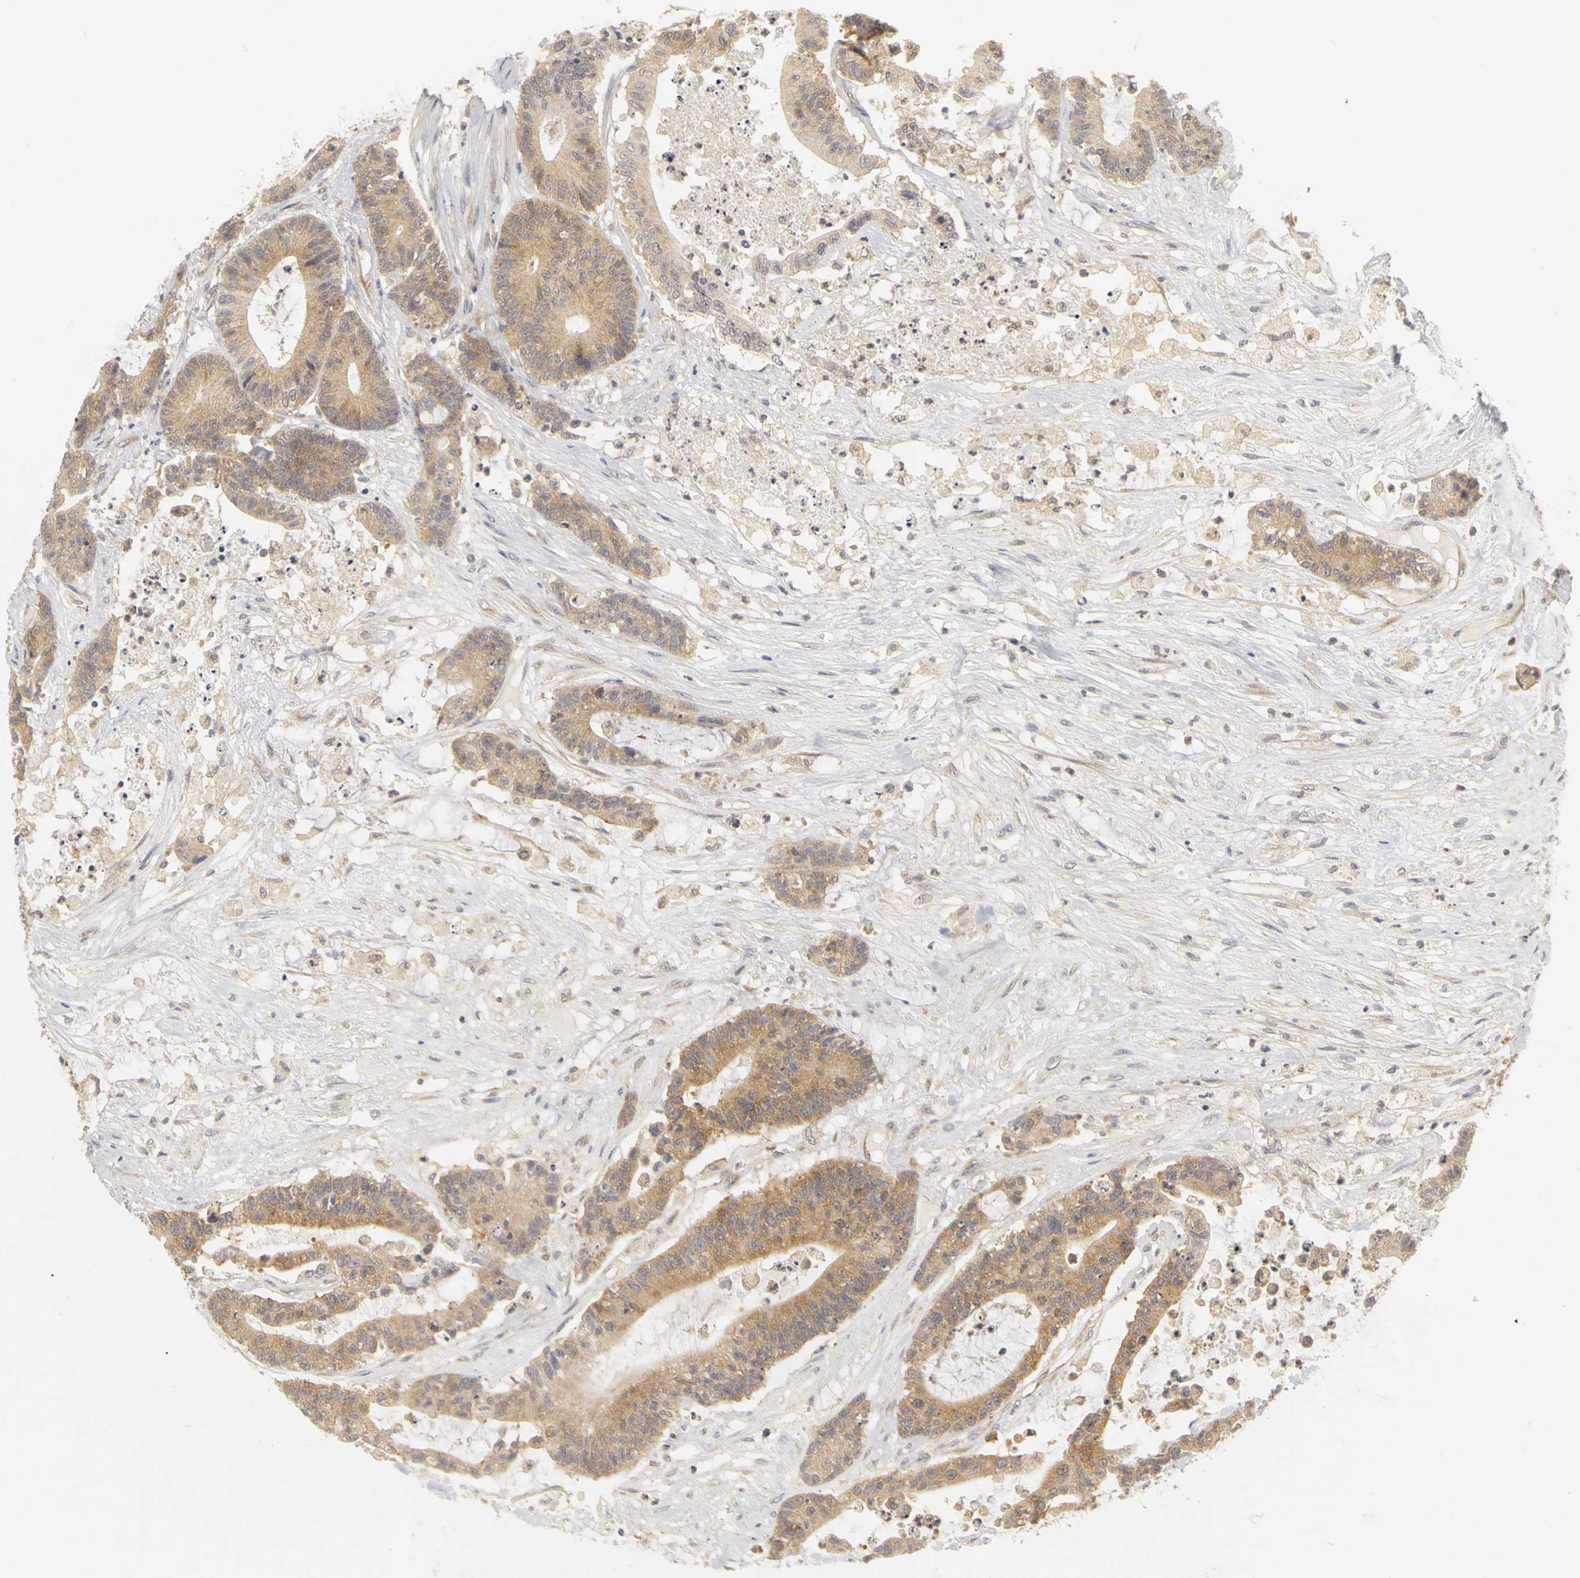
{"staining": {"intensity": "moderate", "quantity": ">75%", "location": "cytoplasmic/membranous"}, "tissue": "colorectal cancer", "cell_type": "Tumor cells", "image_type": "cancer", "snomed": [{"axis": "morphology", "description": "Adenocarcinoma, NOS"}, {"axis": "topography", "description": "Colon"}], "caption": "Protein staining of colorectal adenocarcinoma tissue reveals moderate cytoplasmic/membranous staining in about >75% of tumor cells.", "gene": "IRAK1", "patient": {"sex": "female", "age": 84}}